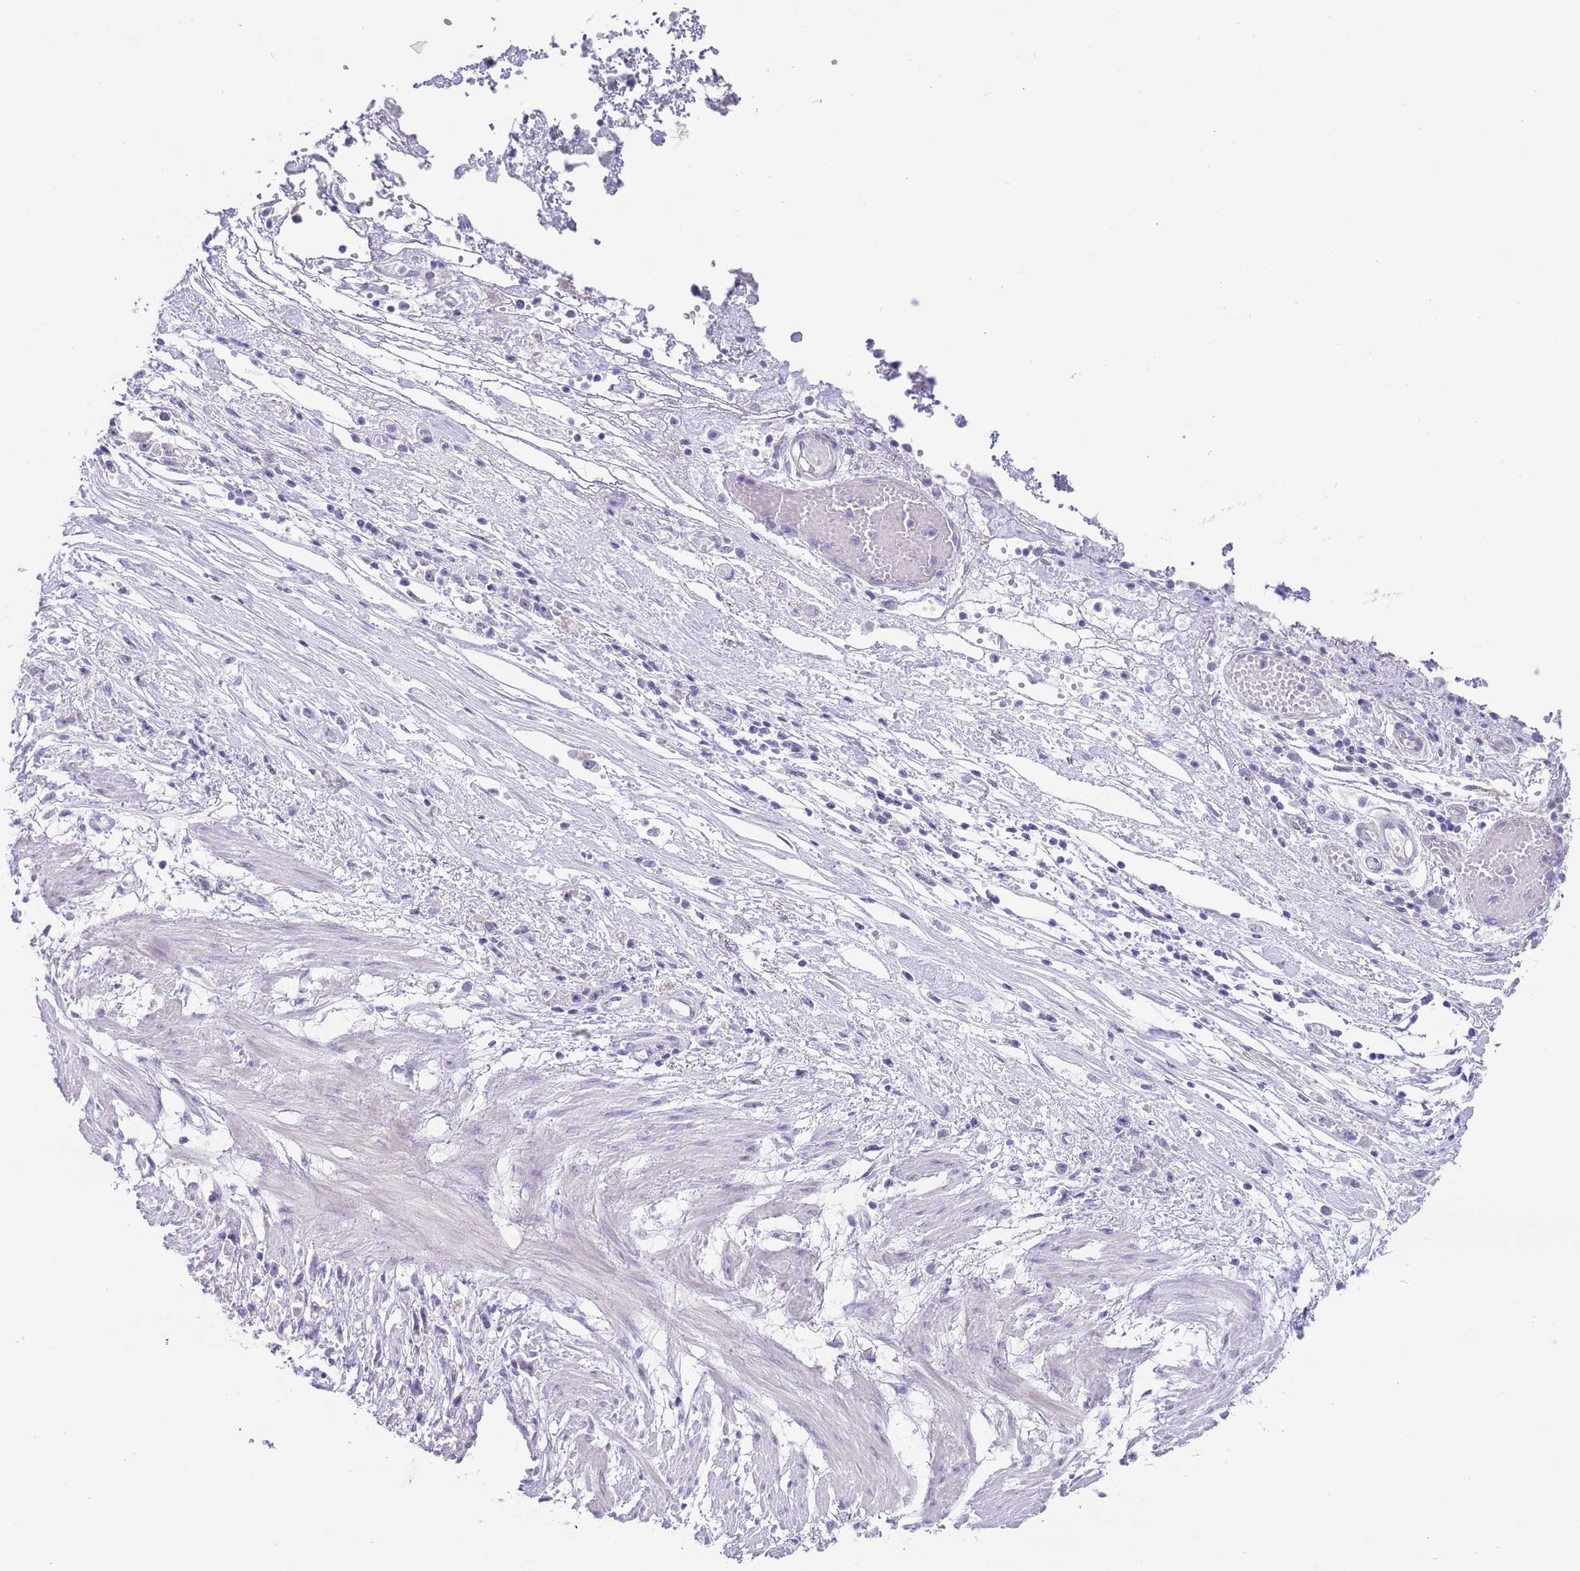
{"staining": {"intensity": "negative", "quantity": "none", "location": "none"}, "tissue": "stomach cancer", "cell_type": "Tumor cells", "image_type": "cancer", "snomed": [{"axis": "morphology", "description": "Adenocarcinoma, NOS"}, {"axis": "topography", "description": "Stomach"}], "caption": "Tumor cells are negative for protein expression in human adenocarcinoma (stomach).", "gene": "SPIRE2", "patient": {"sex": "female", "age": 59}}